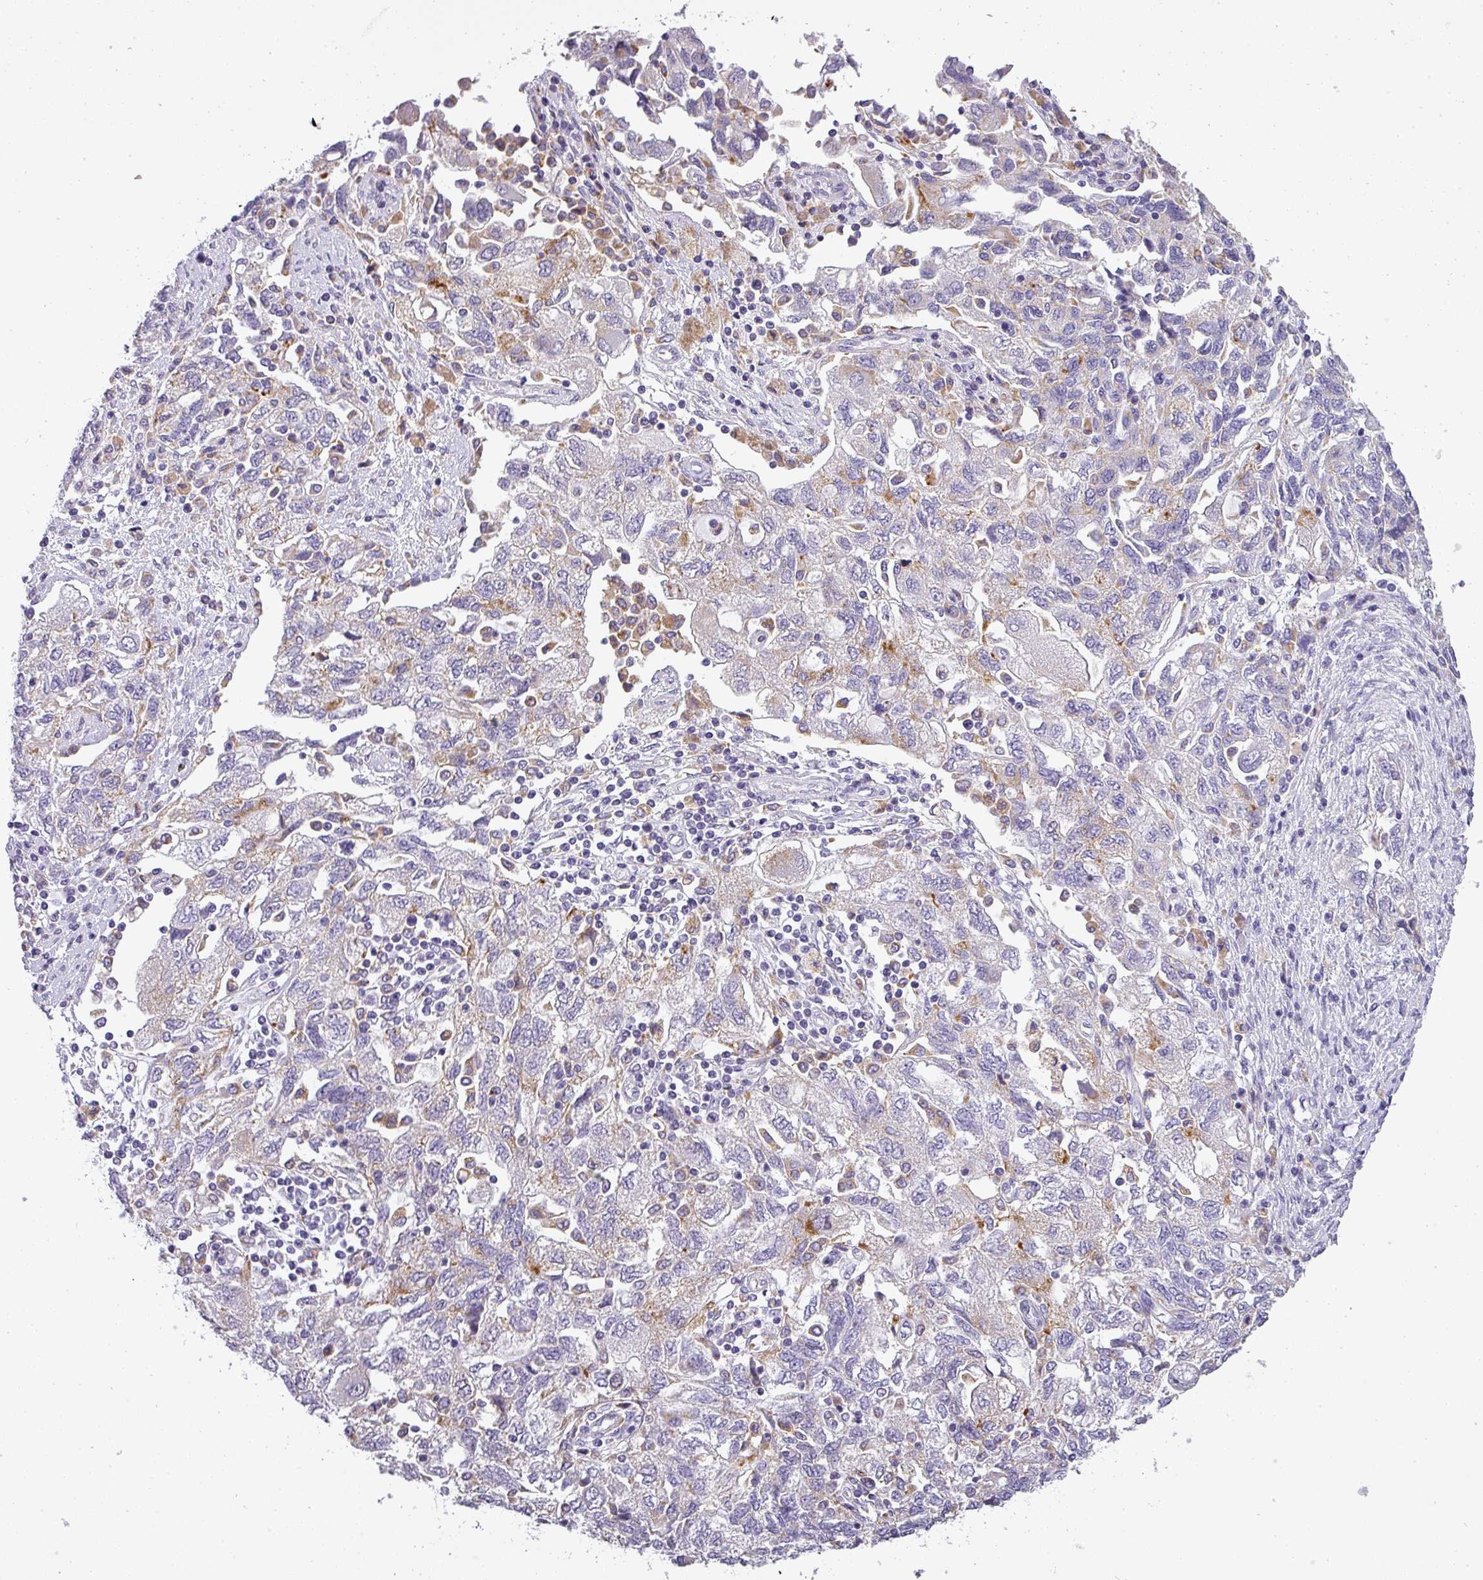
{"staining": {"intensity": "weak", "quantity": "<25%", "location": "cytoplasmic/membranous"}, "tissue": "ovarian cancer", "cell_type": "Tumor cells", "image_type": "cancer", "snomed": [{"axis": "morphology", "description": "Carcinoma, NOS"}, {"axis": "morphology", "description": "Cystadenocarcinoma, serous, NOS"}, {"axis": "topography", "description": "Ovary"}], "caption": "An immunohistochemistry (IHC) image of ovarian cancer is shown. There is no staining in tumor cells of ovarian cancer. (Stains: DAB (3,3'-diaminobenzidine) immunohistochemistry with hematoxylin counter stain, Microscopy: brightfield microscopy at high magnification).", "gene": "ATP6V1D", "patient": {"sex": "female", "age": 69}}